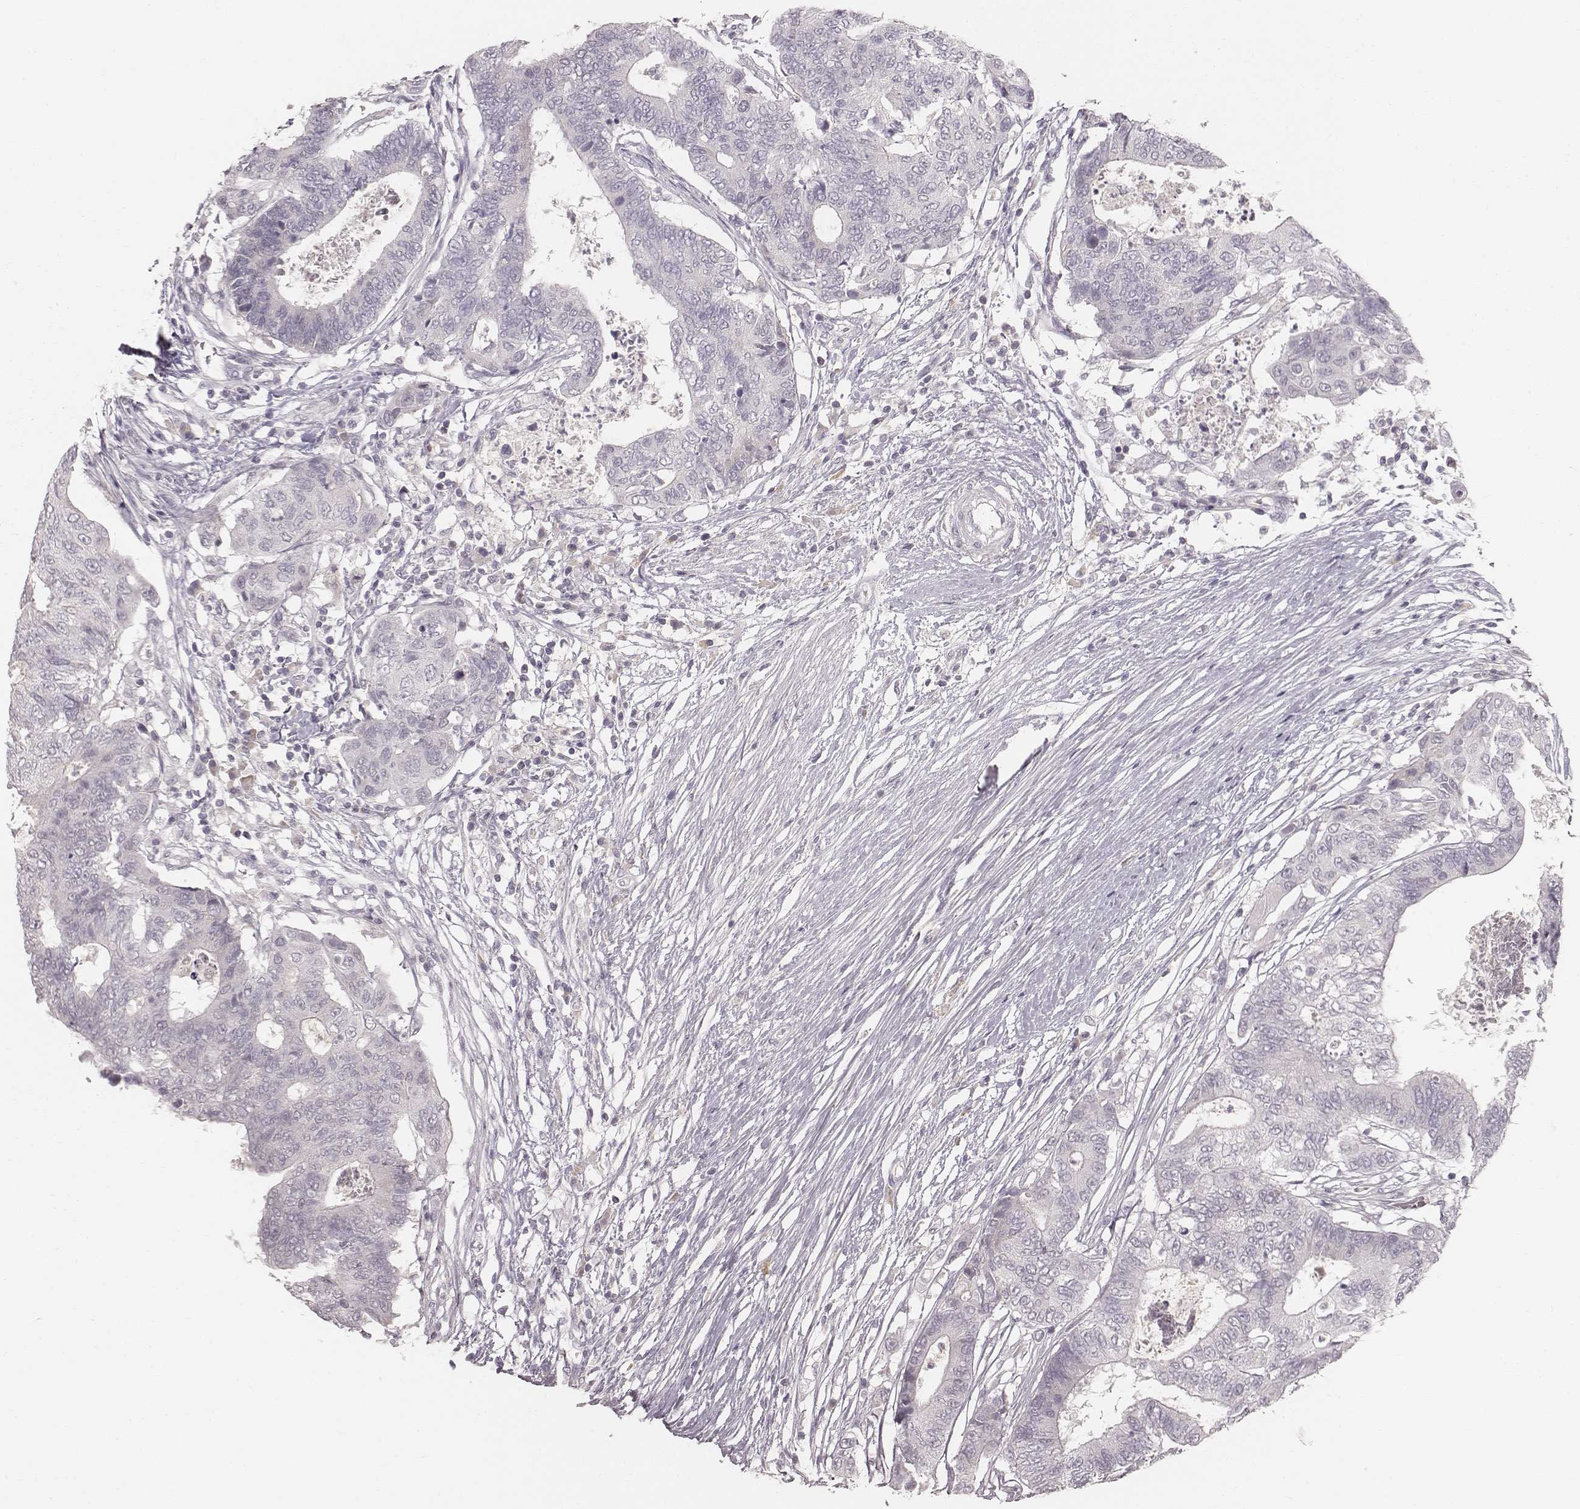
{"staining": {"intensity": "negative", "quantity": "none", "location": "none"}, "tissue": "colorectal cancer", "cell_type": "Tumor cells", "image_type": "cancer", "snomed": [{"axis": "morphology", "description": "Adenocarcinoma, NOS"}, {"axis": "topography", "description": "Colon"}], "caption": "Photomicrograph shows no protein staining in tumor cells of adenocarcinoma (colorectal) tissue. The staining is performed using DAB brown chromogen with nuclei counter-stained in using hematoxylin.", "gene": "LY6K", "patient": {"sex": "female", "age": 48}}